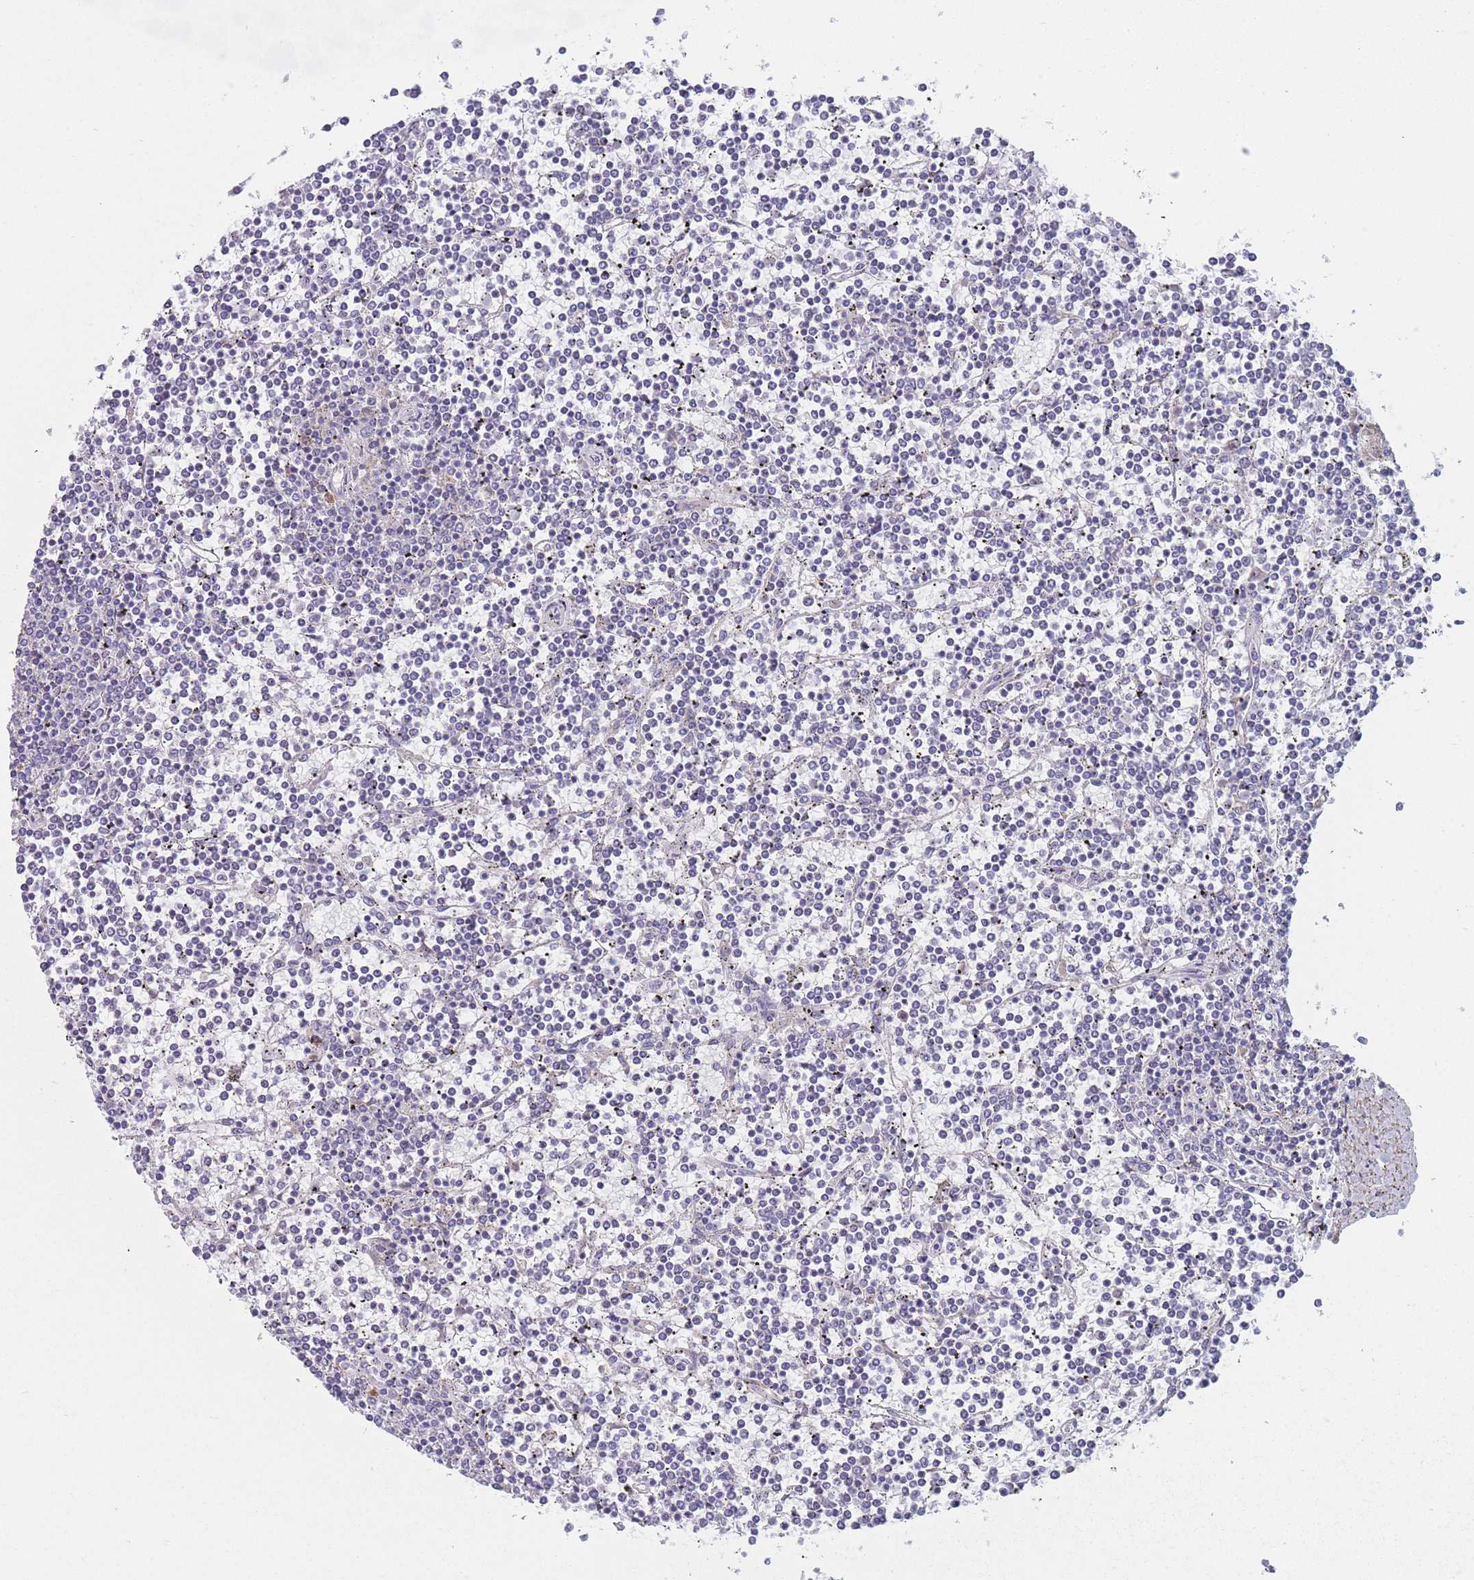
{"staining": {"intensity": "negative", "quantity": "none", "location": "none"}, "tissue": "lymphoma", "cell_type": "Tumor cells", "image_type": "cancer", "snomed": [{"axis": "morphology", "description": "Malignant lymphoma, non-Hodgkin's type, Low grade"}, {"axis": "topography", "description": "Spleen"}], "caption": "IHC image of lymphoma stained for a protein (brown), which displays no expression in tumor cells.", "gene": "MRPL30", "patient": {"sex": "female", "age": 19}}